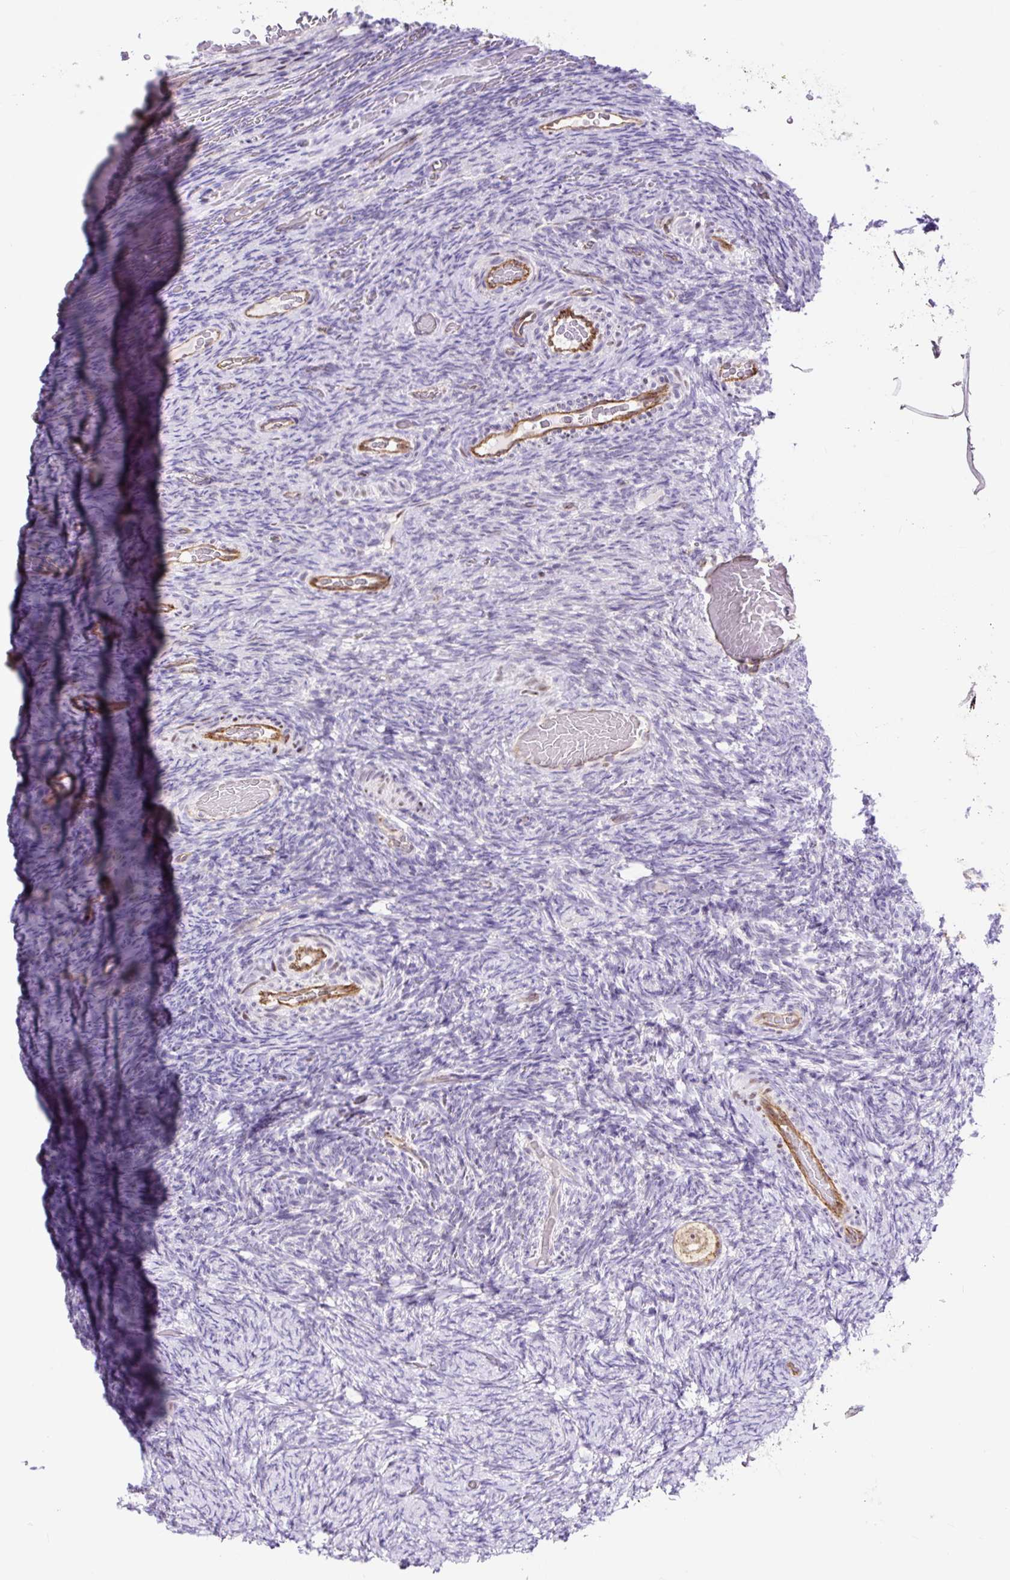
{"staining": {"intensity": "moderate", "quantity": ">75%", "location": "cytoplasmic/membranous"}, "tissue": "ovary", "cell_type": "Follicle cells", "image_type": "normal", "snomed": [{"axis": "morphology", "description": "Normal tissue, NOS"}, {"axis": "topography", "description": "Ovary"}], "caption": "Protein expression by IHC shows moderate cytoplasmic/membranous expression in approximately >75% of follicle cells in normal ovary.", "gene": "HIP1R", "patient": {"sex": "female", "age": 34}}